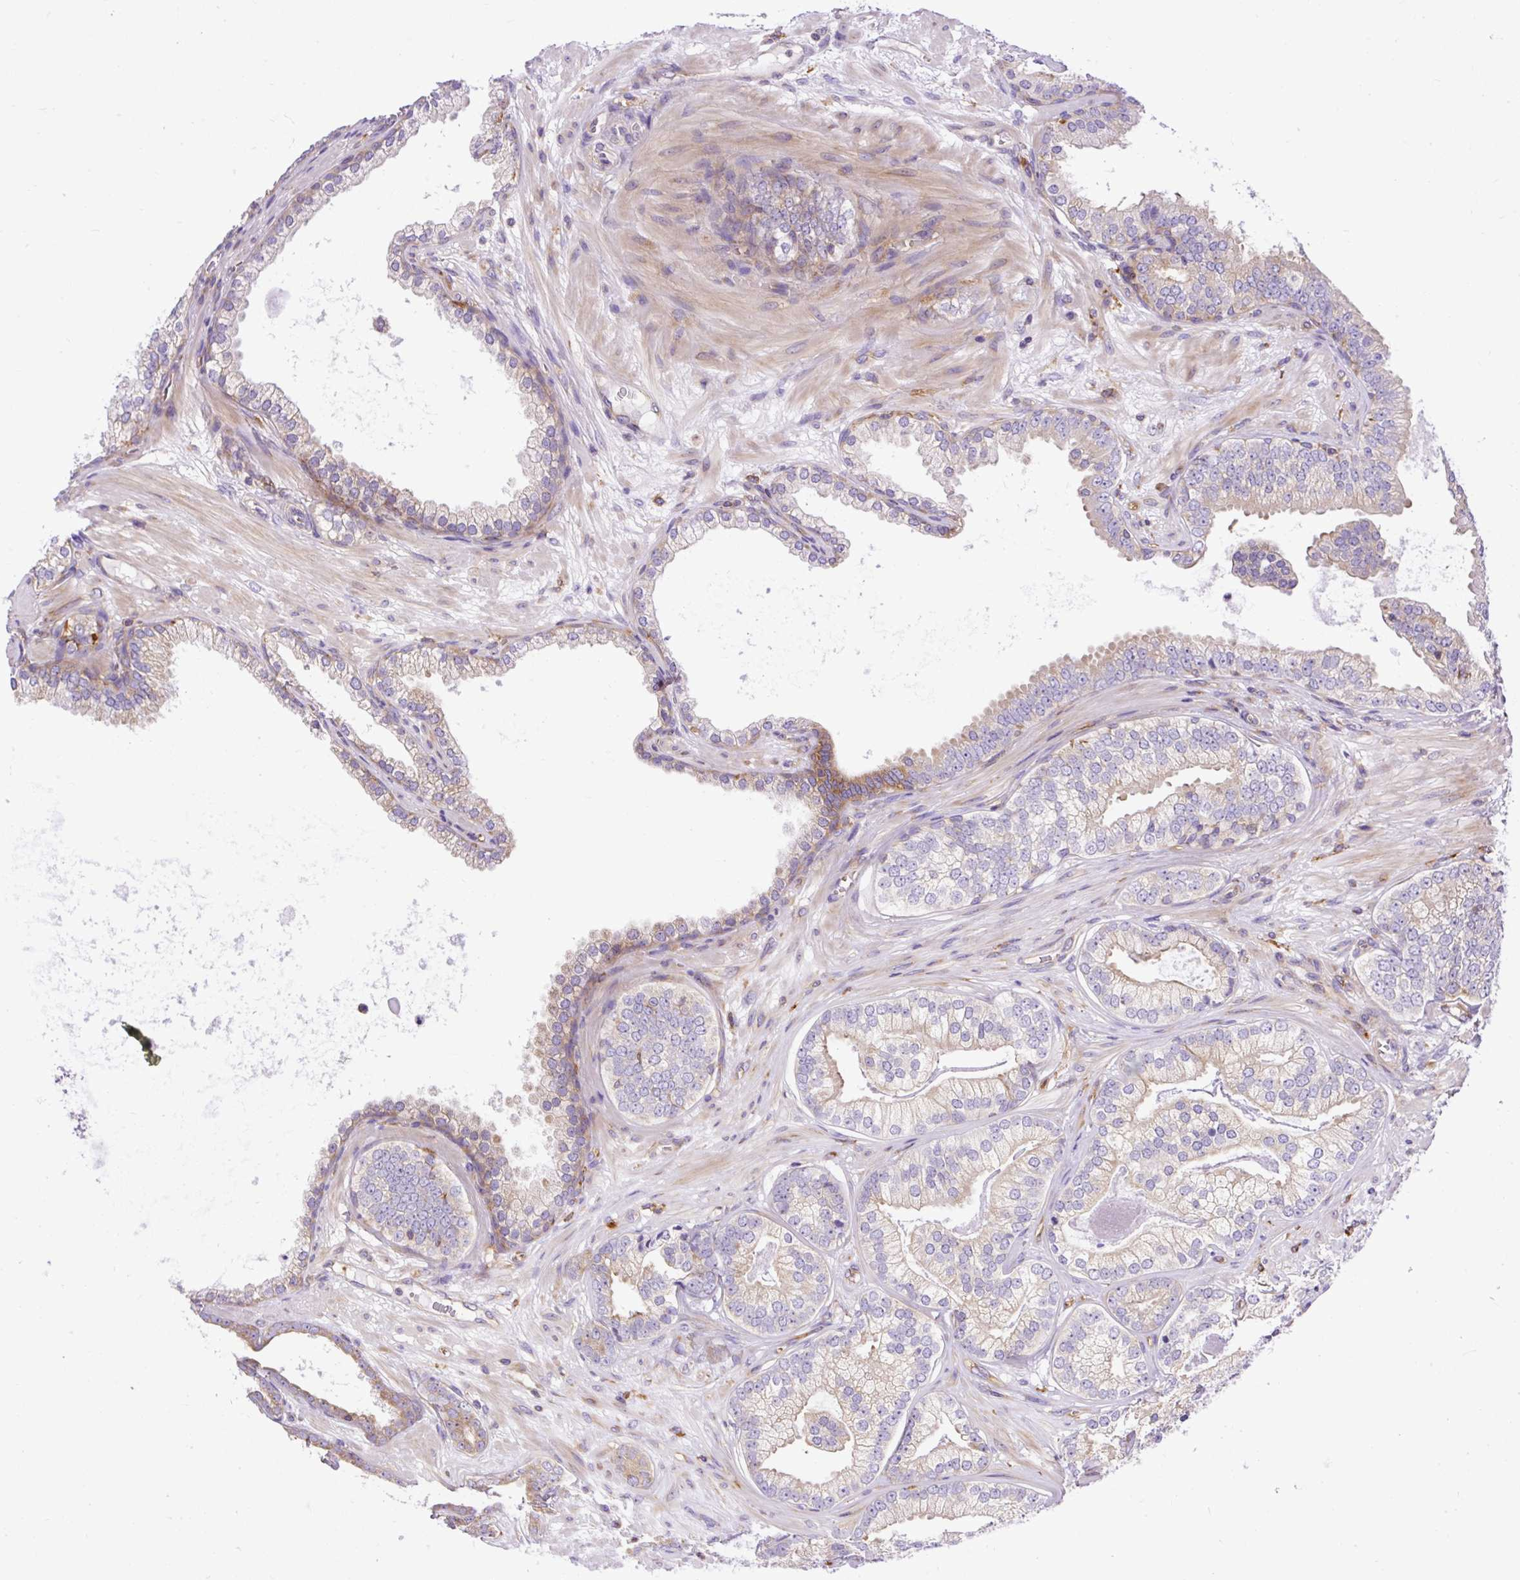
{"staining": {"intensity": "weak", "quantity": "25%-75%", "location": "cytoplasmic/membranous"}, "tissue": "prostate cancer", "cell_type": "Tumor cells", "image_type": "cancer", "snomed": [{"axis": "morphology", "description": "Adenocarcinoma, Low grade"}, {"axis": "topography", "description": "Prostate"}], "caption": "The photomicrograph demonstrates immunohistochemical staining of prostate cancer. There is weak cytoplasmic/membranous expression is appreciated in approximately 25%-75% of tumor cells.", "gene": "MAP1S", "patient": {"sex": "male", "age": 61}}